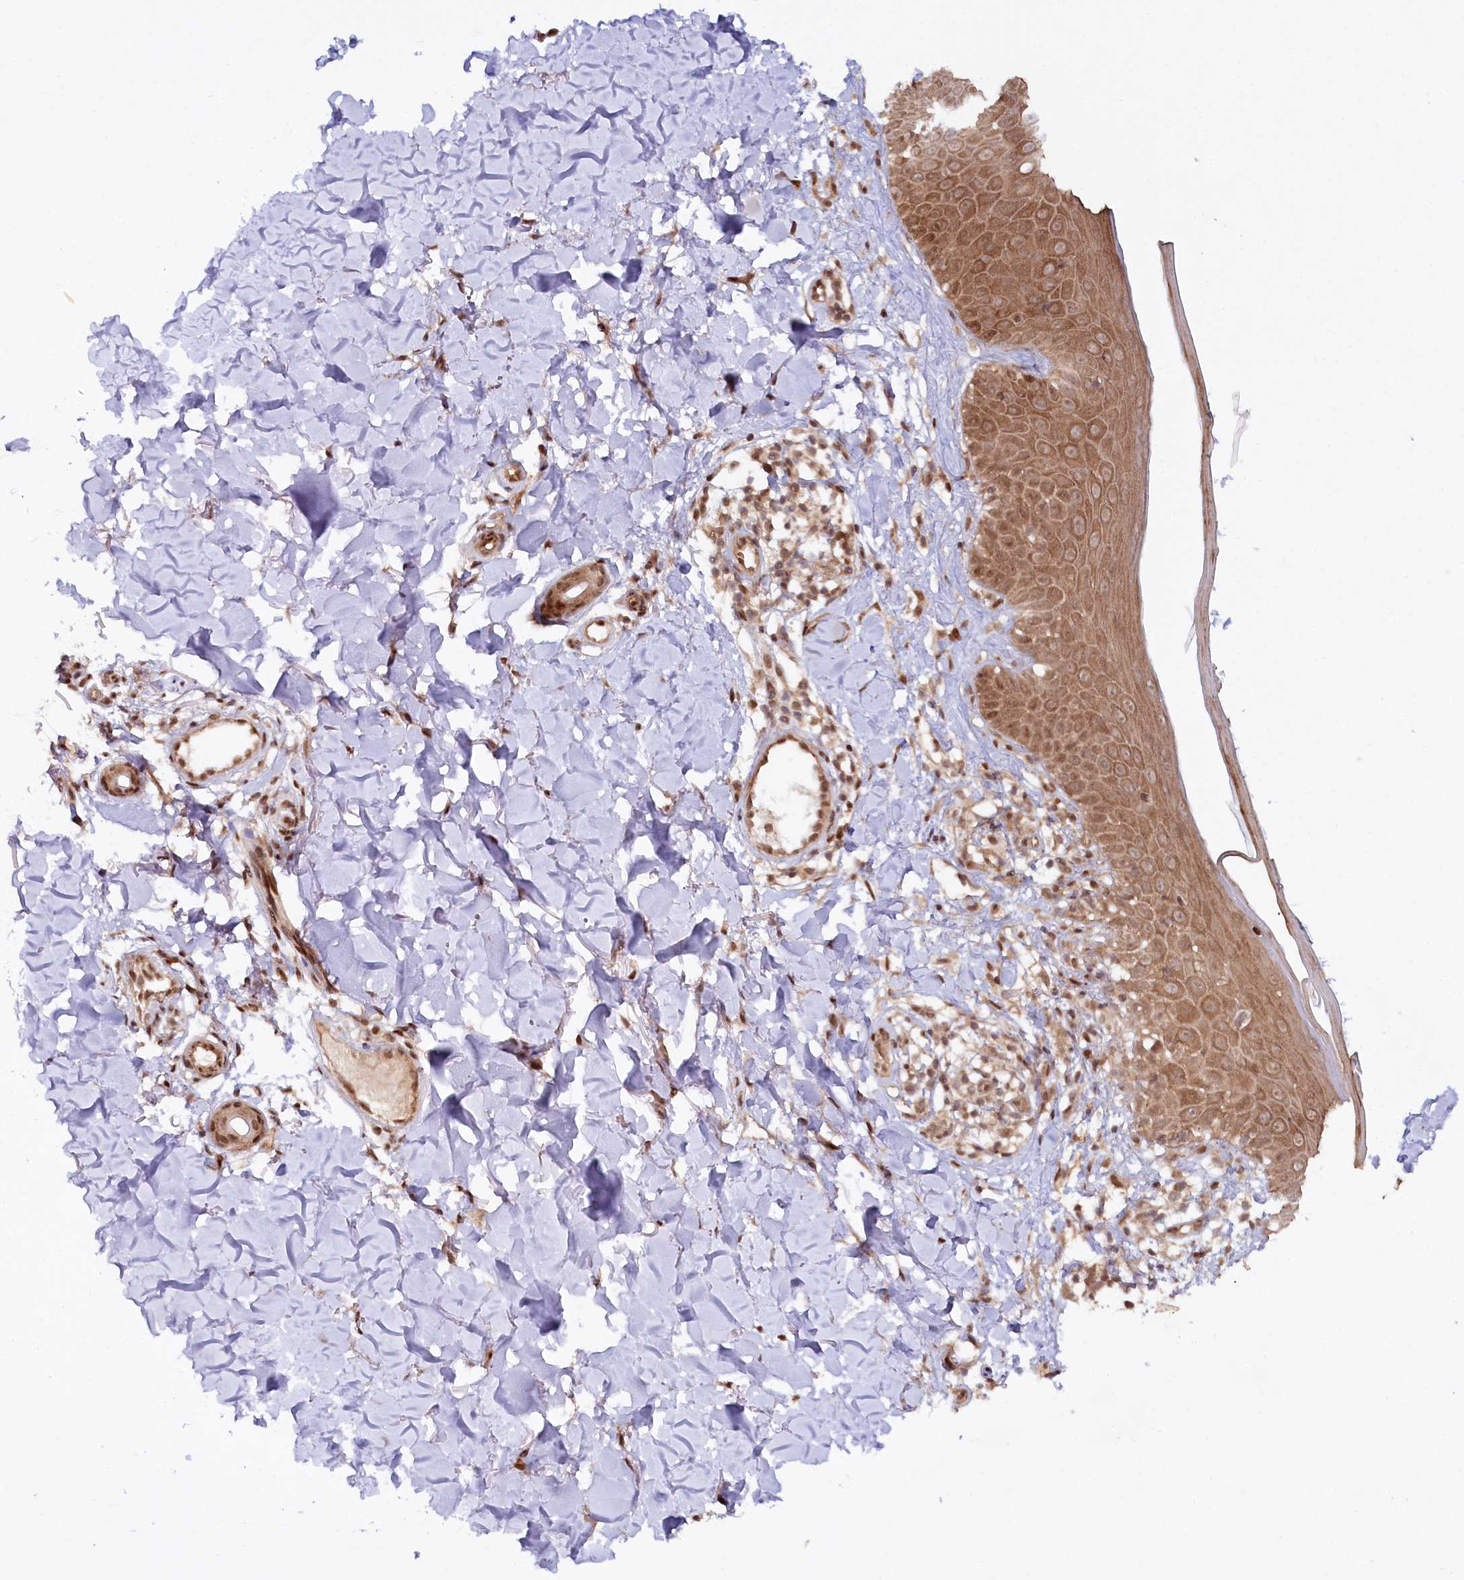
{"staining": {"intensity": "moderate", "quantity": ">75%", "location": "cytoplasmic/membranous,nuclear"}, "tissue": "skin", "cell_type": "Fibroblasts", "image_type": "normal", "snomed": [{"axis": "morphology", "description": "Normal tissue, NOS"}, {"axis": "topography", "description": "Skin"}], "caption": "Skin was stained to show a protein in brown. There is medium levels of moderate cytoplasmic/membranous,nuclear expression in approximately >75% of fibroblasts. The staining was performed using DAB (3,3'-diaminobenzidine), with brown indicating positive protein expression. Nuclei are stained blue with hematoxylin.", "gene": "CCDC65", "patient": {"sex": "male", "age": 52}}